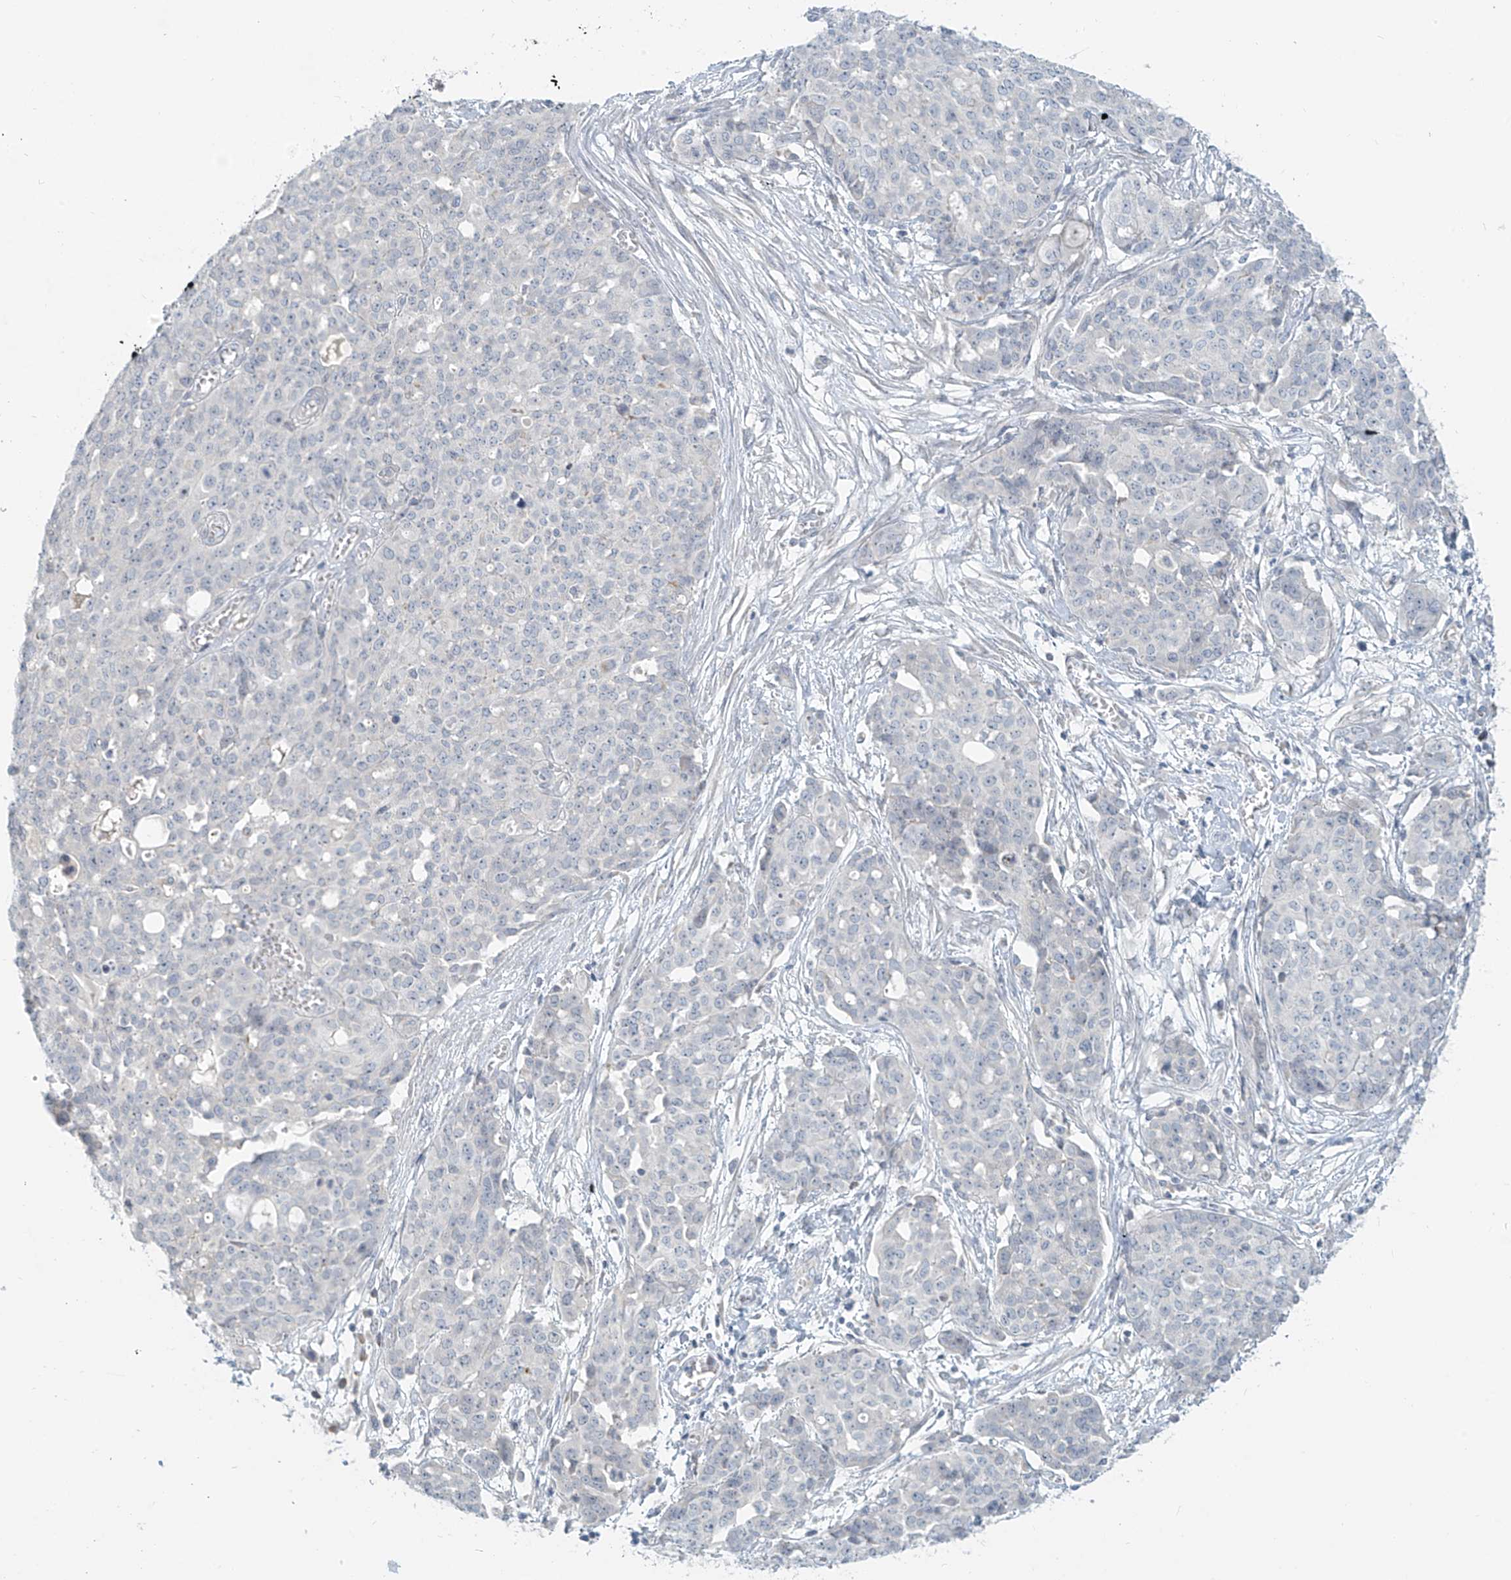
{"staining": {"intensity": "negative", "quantity": "none", "location": "none"}, "tissue": "ovarian cancer", "cell_type": "Tumor cells", "image_type": "cancer", "snomed": [{"axis": "morphology", "description": "Cystadenocarcinoma, serous, NOS"}, {"axis": "topography", "description": "Soft tissue"}, {"axis": "topography", "description": "Ovary"}], "caption": "The immunohistochemistry micrograph has no significant staining in tumor cells of ovarian serous cystadenocarcinoma tissue.", "gene": "C2orf42", "patient": {"sex": "female", "age": 57}}